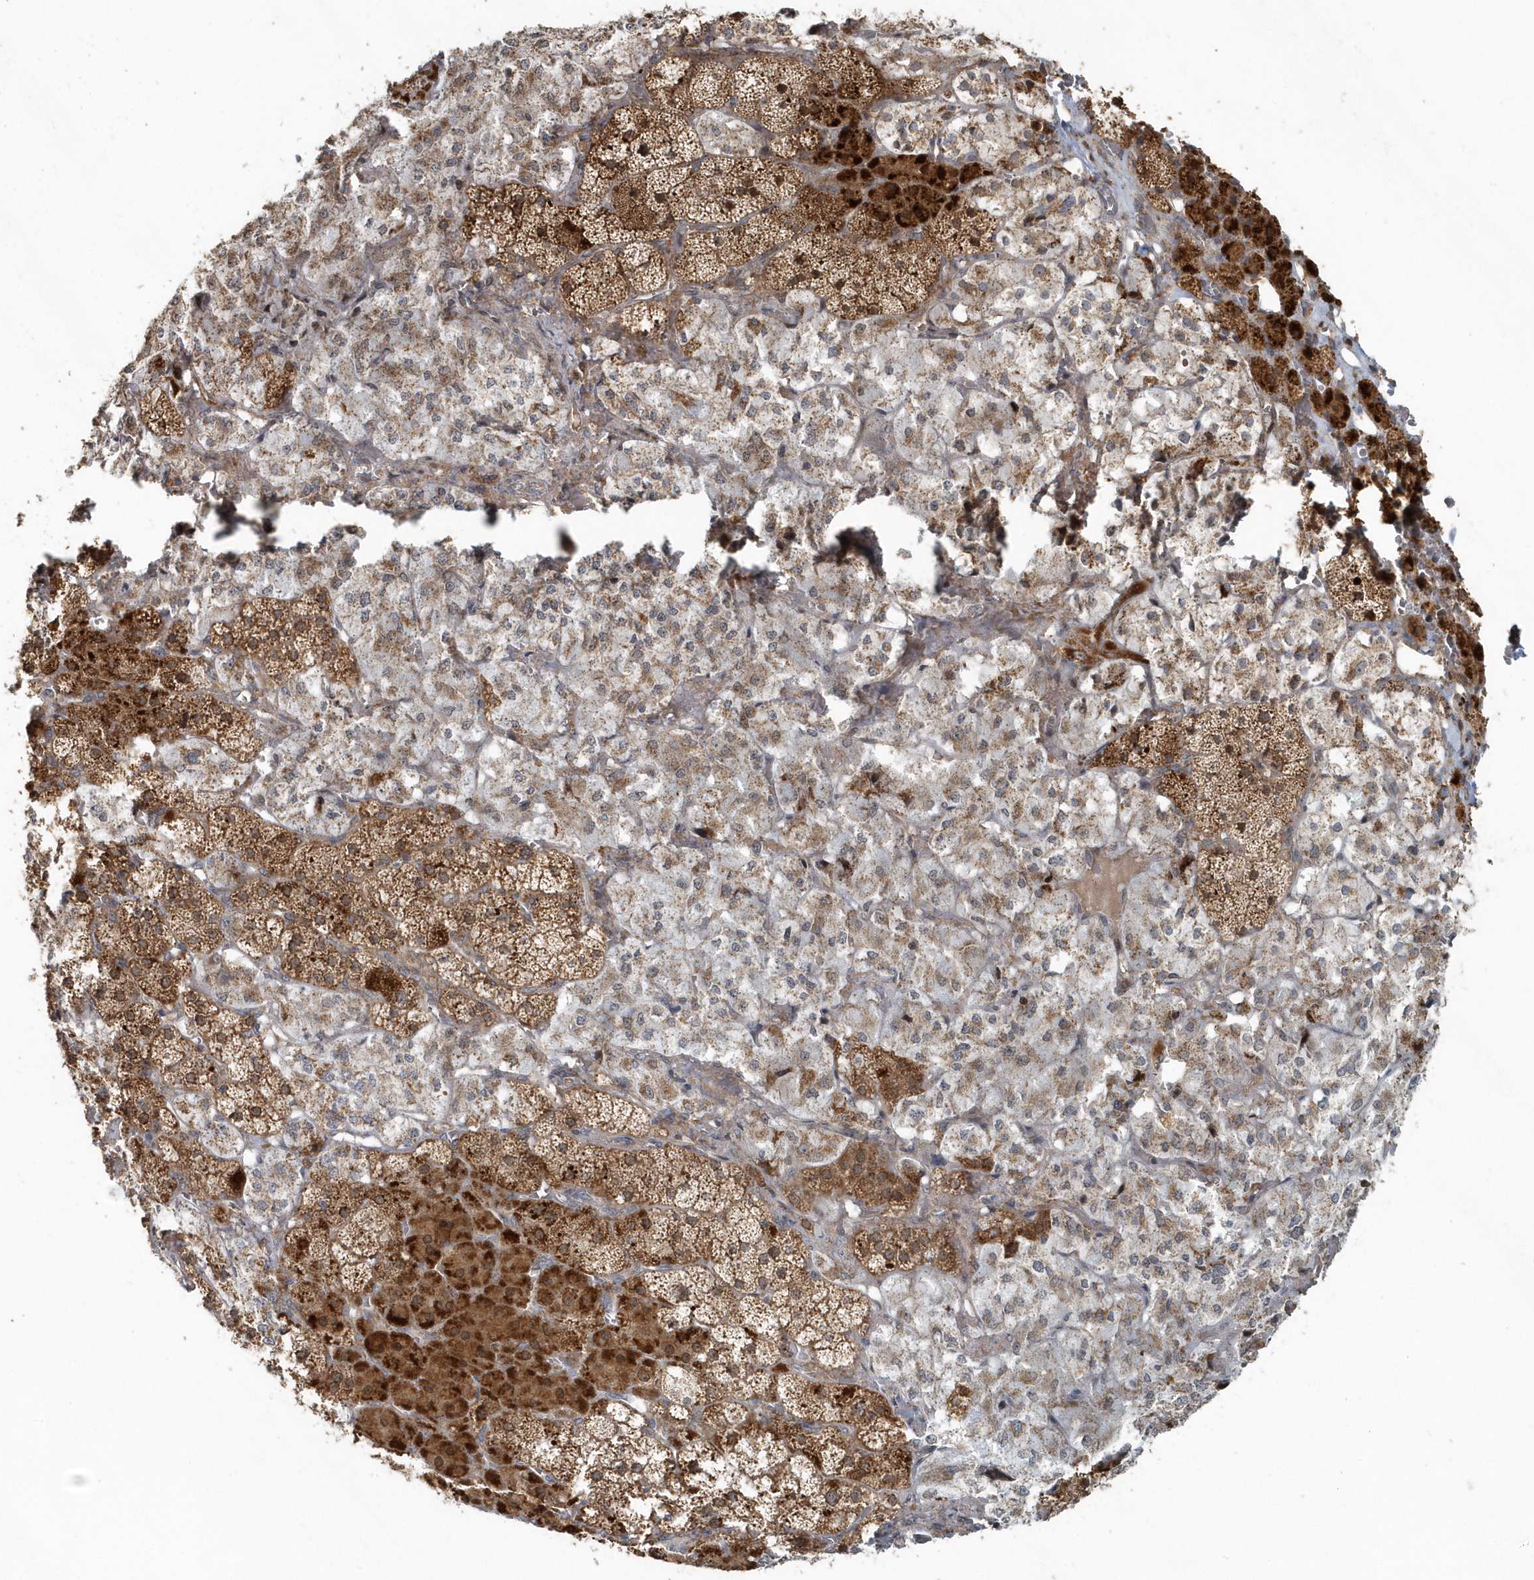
{"staining": {"intensity": "strong", "quantity": "25%-75%", "location": "cytoplasmic/membranous"}, "tissue": "adrenal gland", "cell_type": "Glandular cells", "image_type": "normal", "snomed": [{"axis": "morphology", "description": "Normal tissue, NOS"}, {"axis": "topography", "description": "Adrenal gland"}], "caption": "The photomicrograph displays immunohistochemical staining of normal adrenal gland. There is strong cytoplasmic/membranous positivity is identified in about 25%-75% of glandular cells. Immunohistochemistry stains the protein of interest in brown and the nuclei are stained blue.", "gene": "MMUT", "patient": {"sex": "male", "age": 57}}